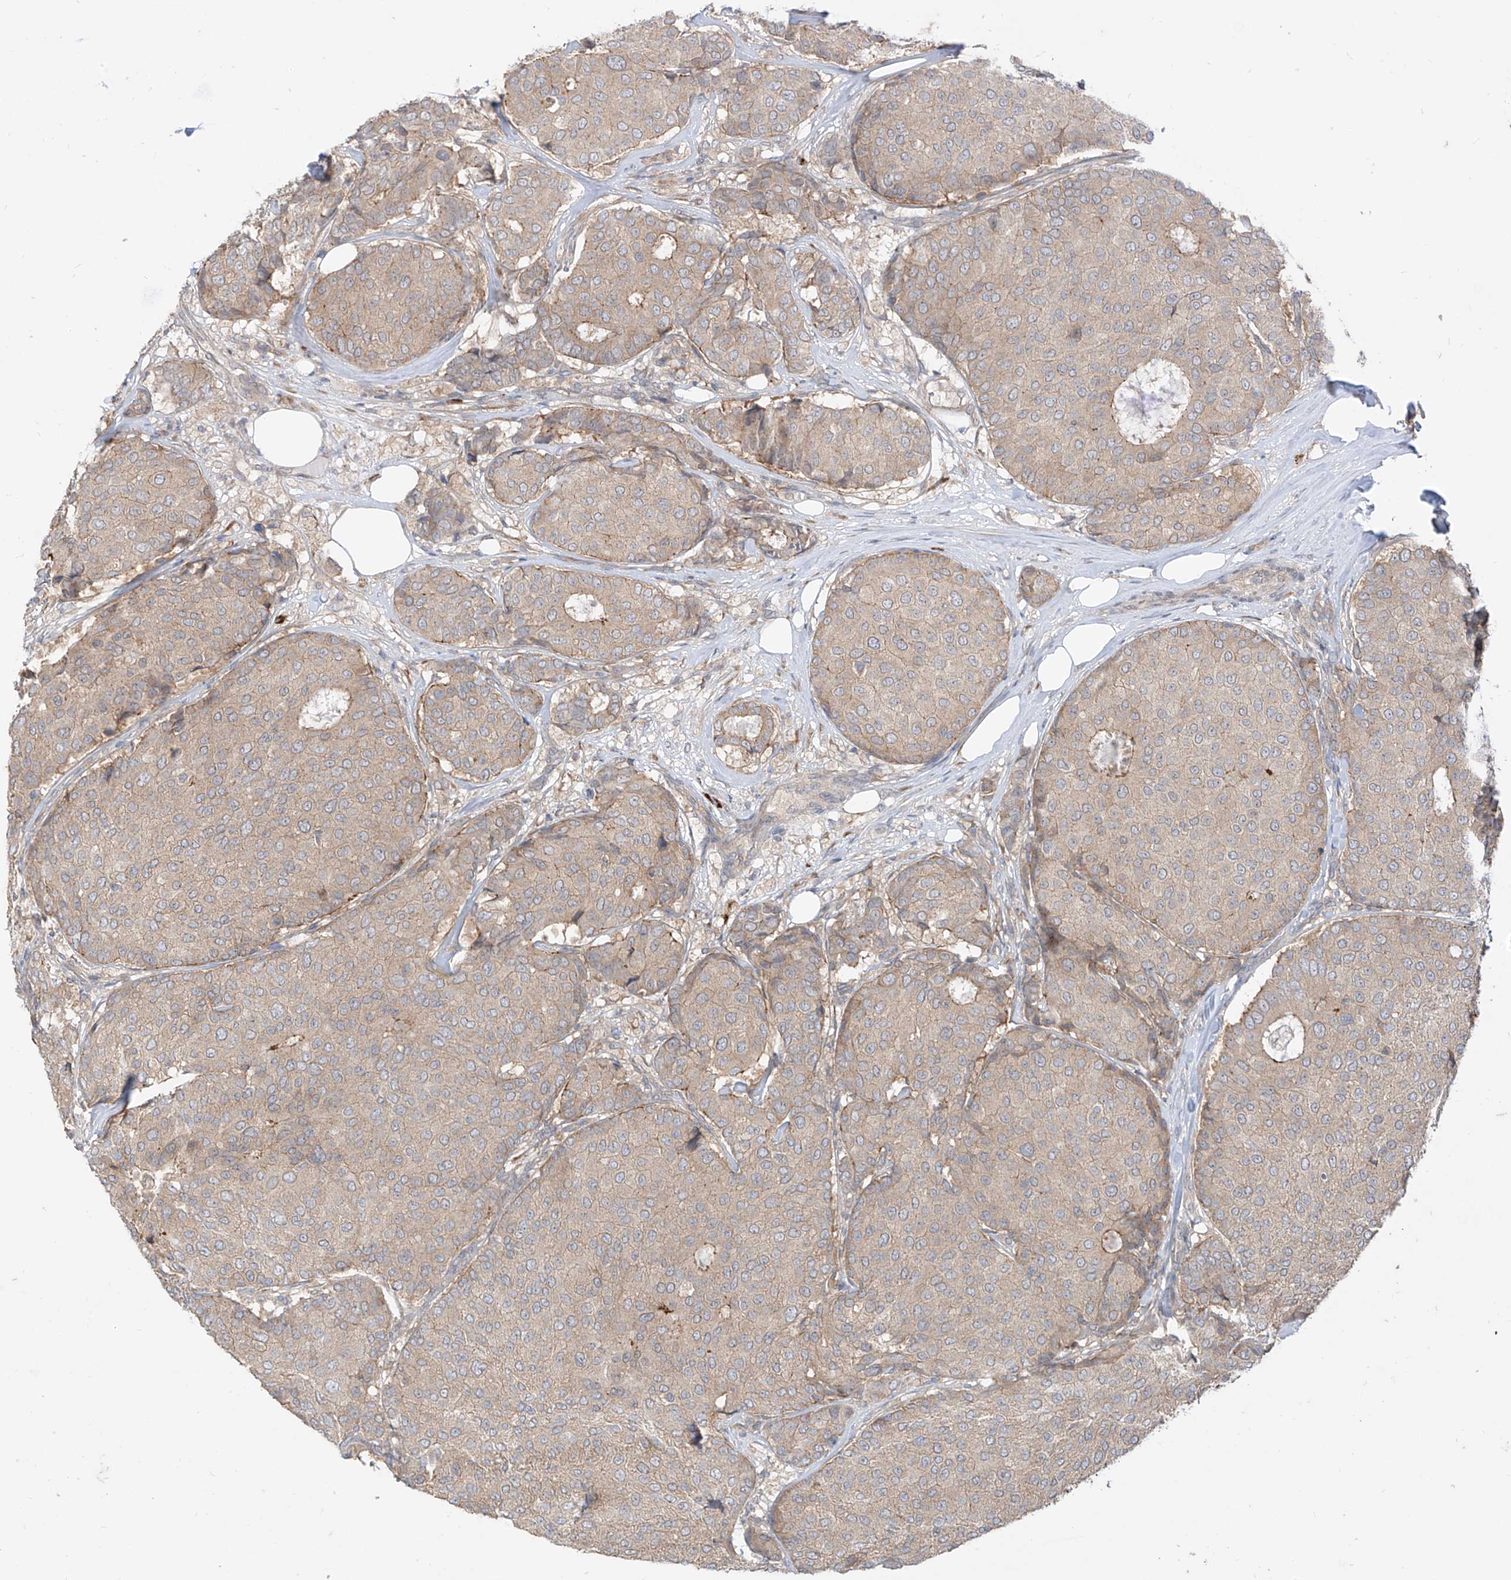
{"staining": {"intensity": "weak", "quantity": "<25%", "location": "cytoplasmic/membranous"}, "tissue": "breast cancer", "cell_type": "Tumor cells", "image_type": "cancer", "snomed": [{"axis": "morphology", "description": "Duct carcinoma"}, {"axis": "topography", "description": "Breast"}], "caption": "The immunohistochemistry (IHC) photomicrograph has no significant expression in tumor cells of breast cancer (intraductal carcinoma) tissue.", "gene": "MTUS2", "patient": {"sex": "female", "age": 75}}